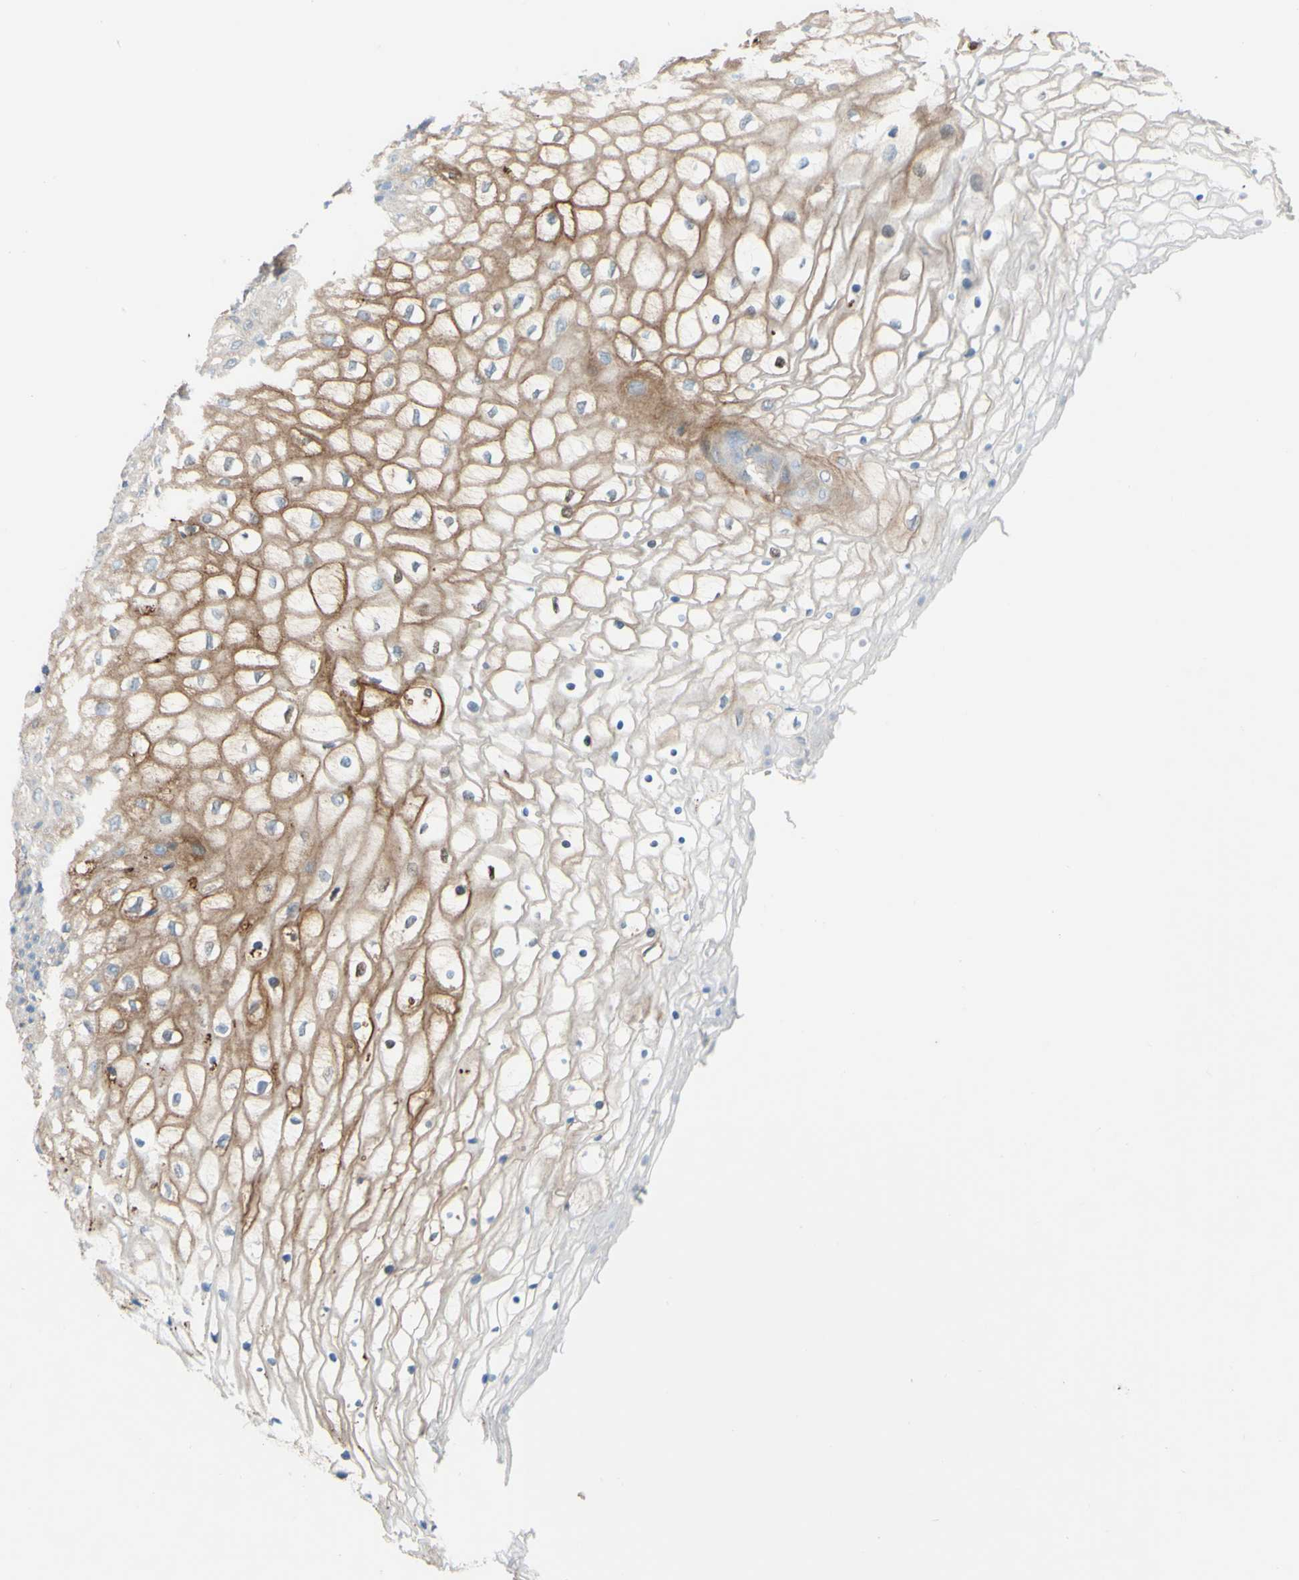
{"staining": {"intensity": "moderate", "quantity": "25%-75%", "location": "cytoplasmic/membranous"}, "tissue": "vagina", "cell_type": "Squamous epithelial cells", "image_type": "normal", "snomed": [{"axis": "morphology", "description": "Normal tissue, NOS"}, {"axis": "topography", "description": "Vagina"}], "caption": "High-magnification brightfield microscopy of normal vagina stained with DAB (brown) and counterstained with hematoxylin (blue). squamous epithelial cells exhibit moderate cytoplasmic/membranous positivity is present in about25%-75% of cells.", "gene": "DKK3", "patient": {"sex": "female", "age": 34}}